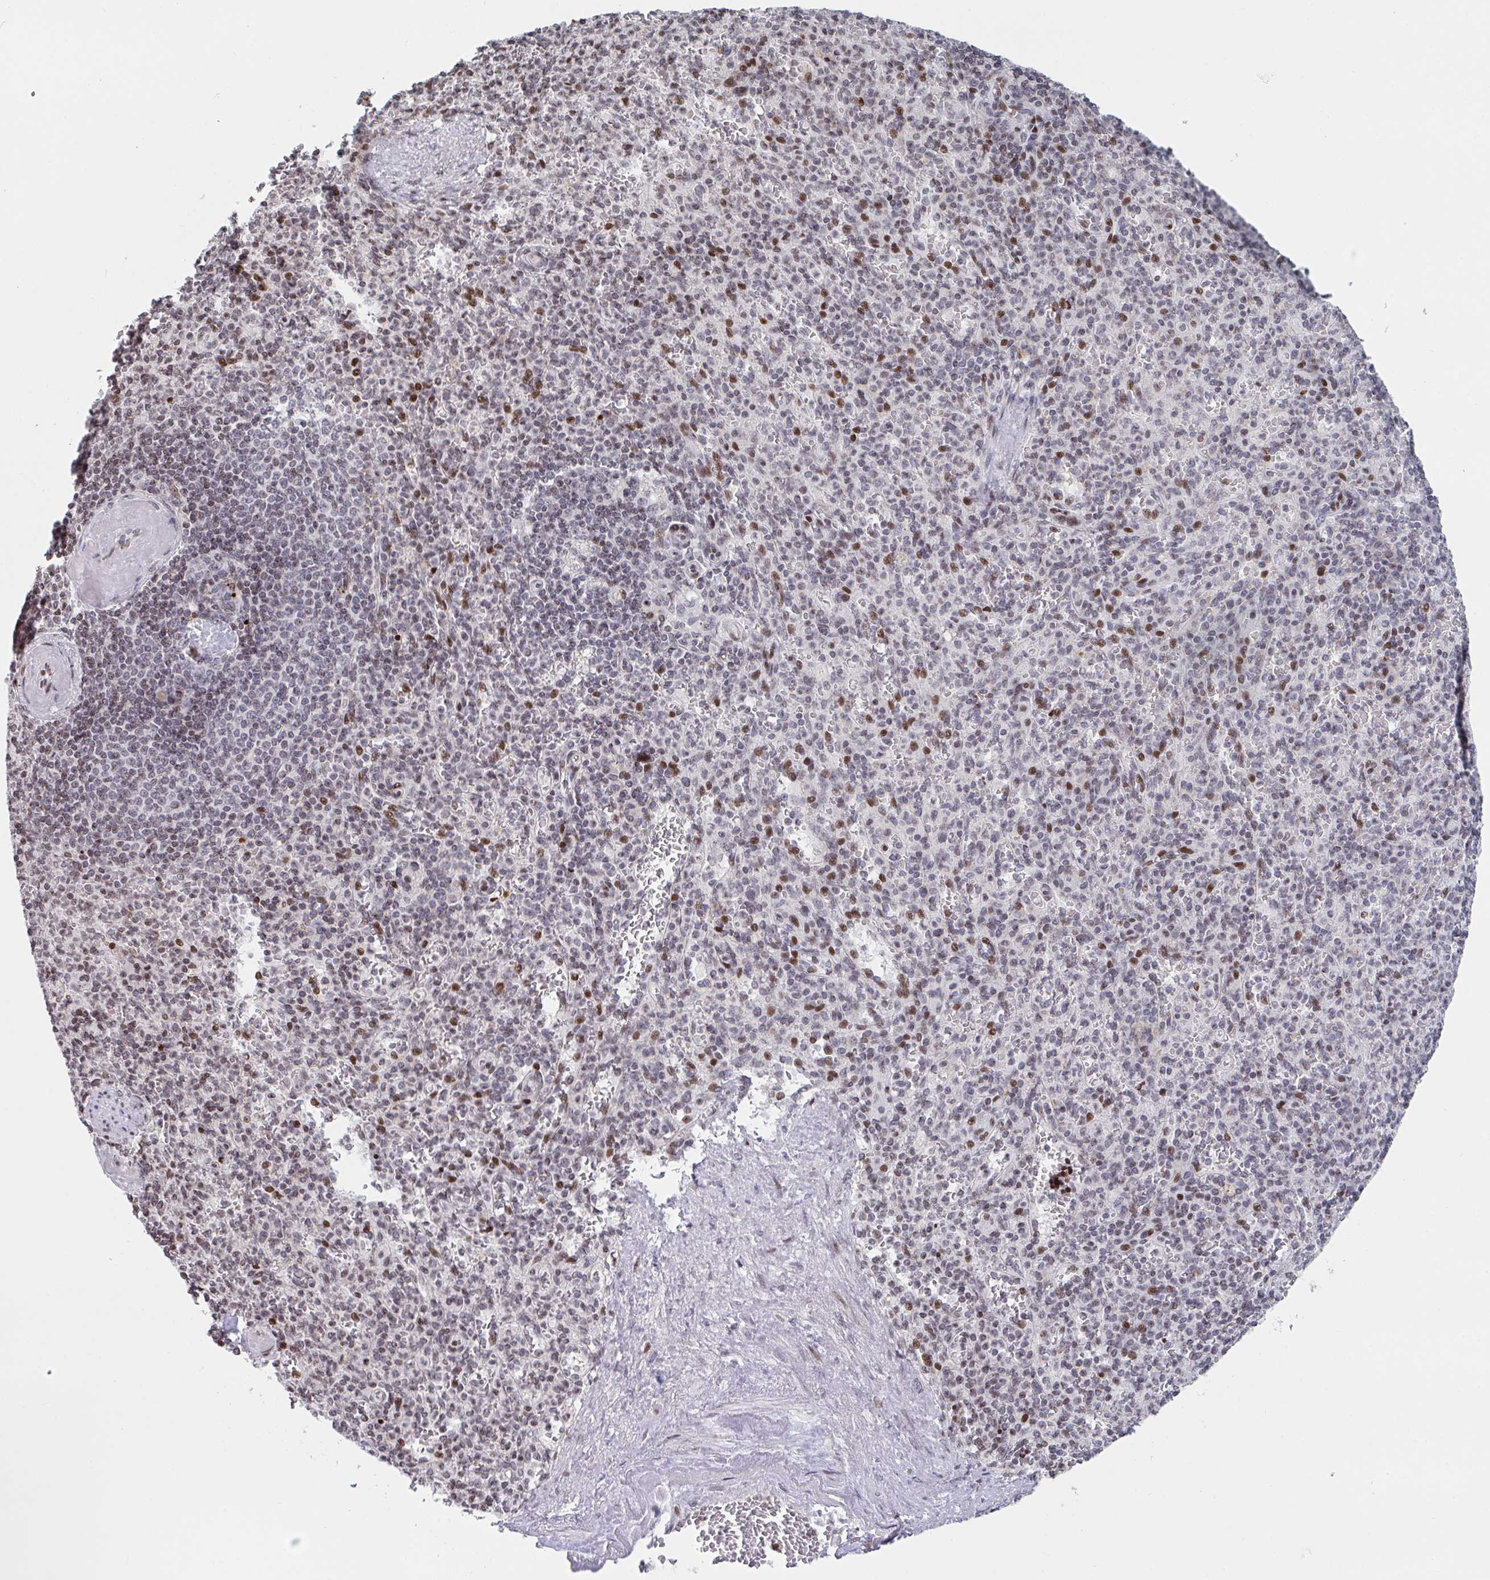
{"staining": {"intensity": "moderate", "quantity": "<25%", "location": "nuclear"}, "tissue": "spleen", "cell_type": "Cells in red pulp", "image_type": "normal", "snomed": [{"axis": "morphology", "description": "Normal tissue, NOS"}, {"axis": "topography", "description": "Spleen"}], "caption": "Immunohistochemistry (IHC) histopathology image of normal human spleen stained for a protein (brown), which displays low levels of moderate nuclear staining in approximately <25% of cells in red pulp.", "gene": "PCDHB8", "patient": {"sex": "female", "age": 74}}